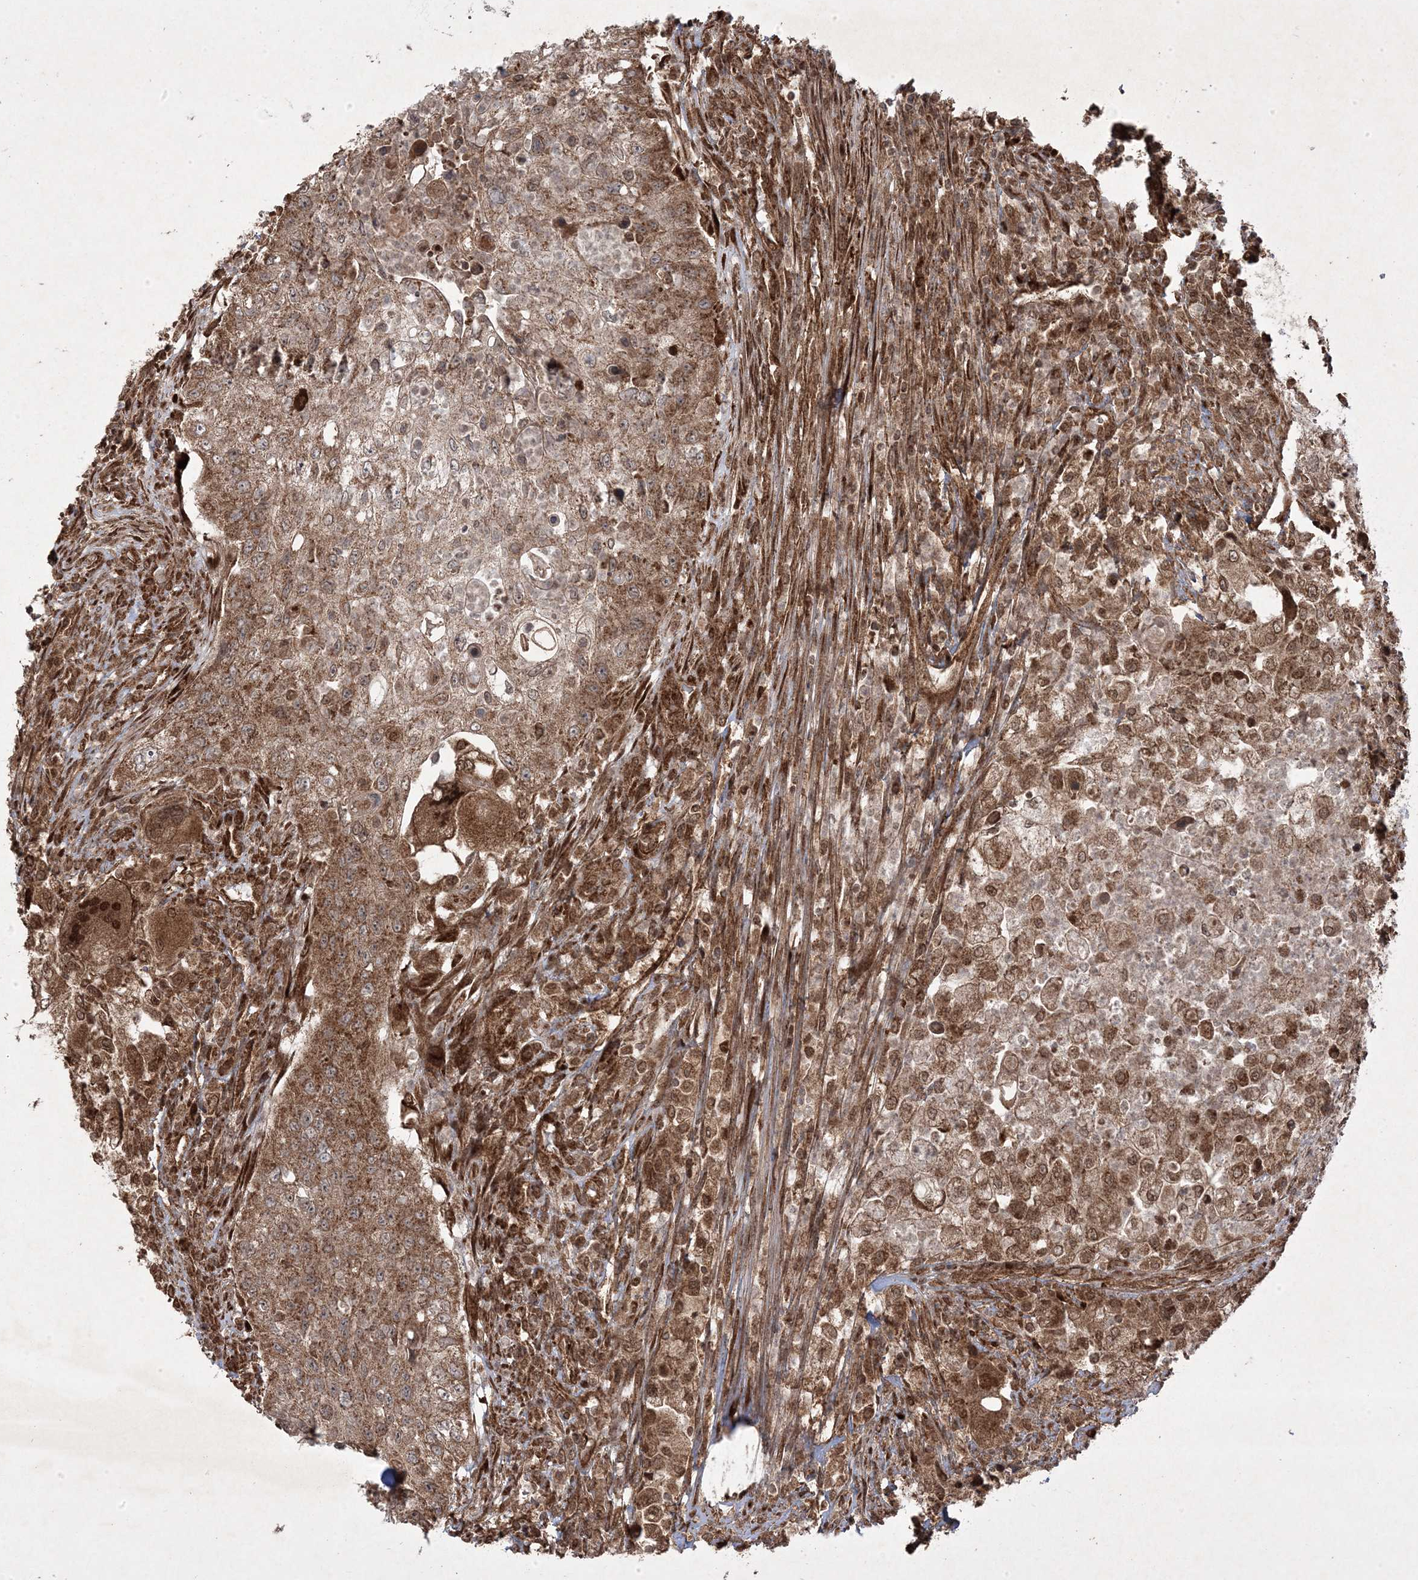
{"staining": {"intensity": "moderate", "quantity": ">75%", "location": "cytoplasmic/membranous"}, "tissue": "urothelial cancer", "cell_type": "Tumor cells", "image_type": "cancer", "snomed": [{"axis": "morphology", "description": "Urothelial carcinoma, High grade"}, {"axis": "topography", "description": "Urinary bladder"}], "caption": "Protein staining exhibits moderate cytoplasmic/membranous staining in approximately >75% of tumor cells in urothelial cancer.", "gene": "PLEKHM2", "patient": {"sex": "female", "age": 60}}